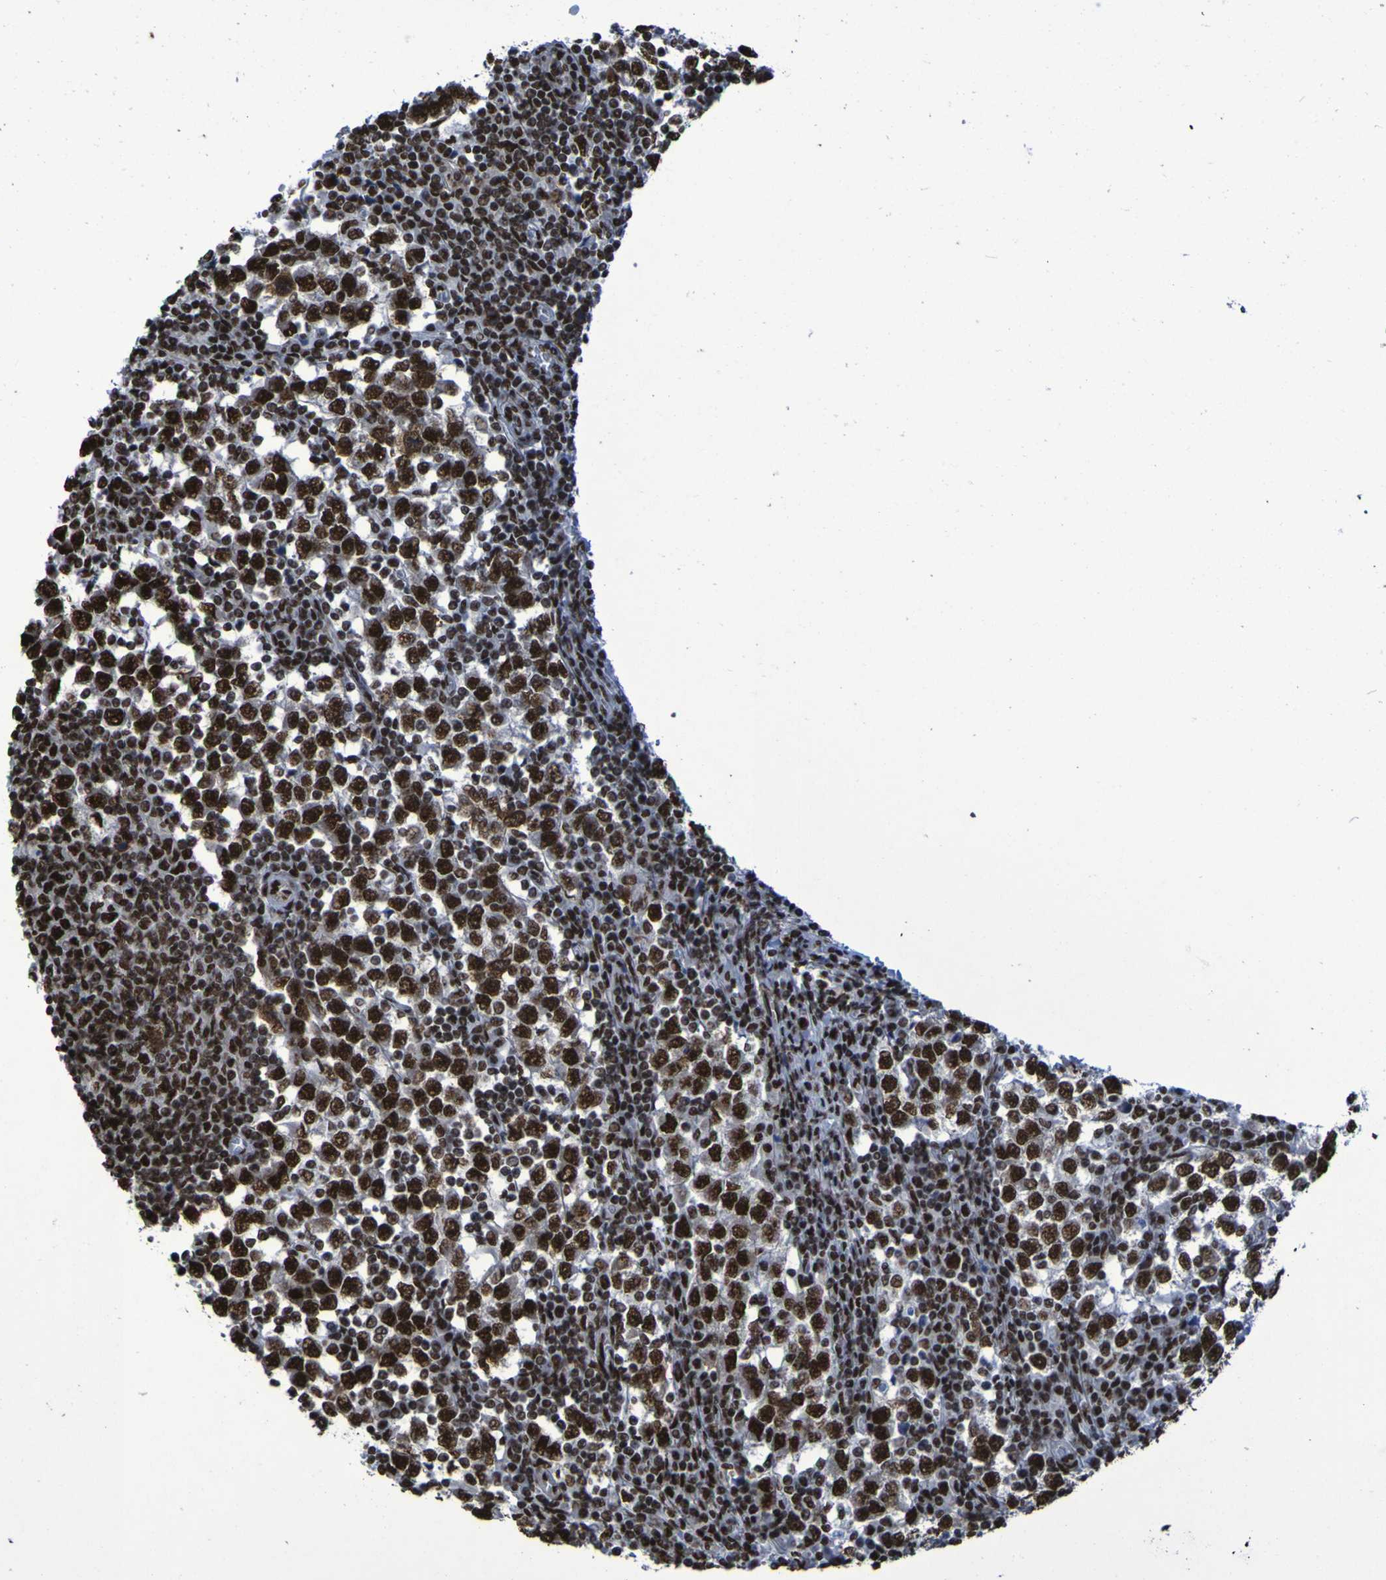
{"staining": {"intensity": "strong", "quantity": ">75%", "location": "nuclear"}, "tissue": "testis cancer", "cell_type": "Tumor cells", "image_type": "cancer", "snomed": [{"axis": "morphology", "description": "Seminoma, NOS"}, {"axis": "topography", "description": "Testis"}], "caption": "This histopathology image exhibits seminoma (testis) stained with IHC to label a protein in brown. The nuclear of tumor cells show strong positivity for the protein. Nuclei are counter-stained blue.", "gene": "HNRNPR", "patient": {"sex": "male", "age": 65}}